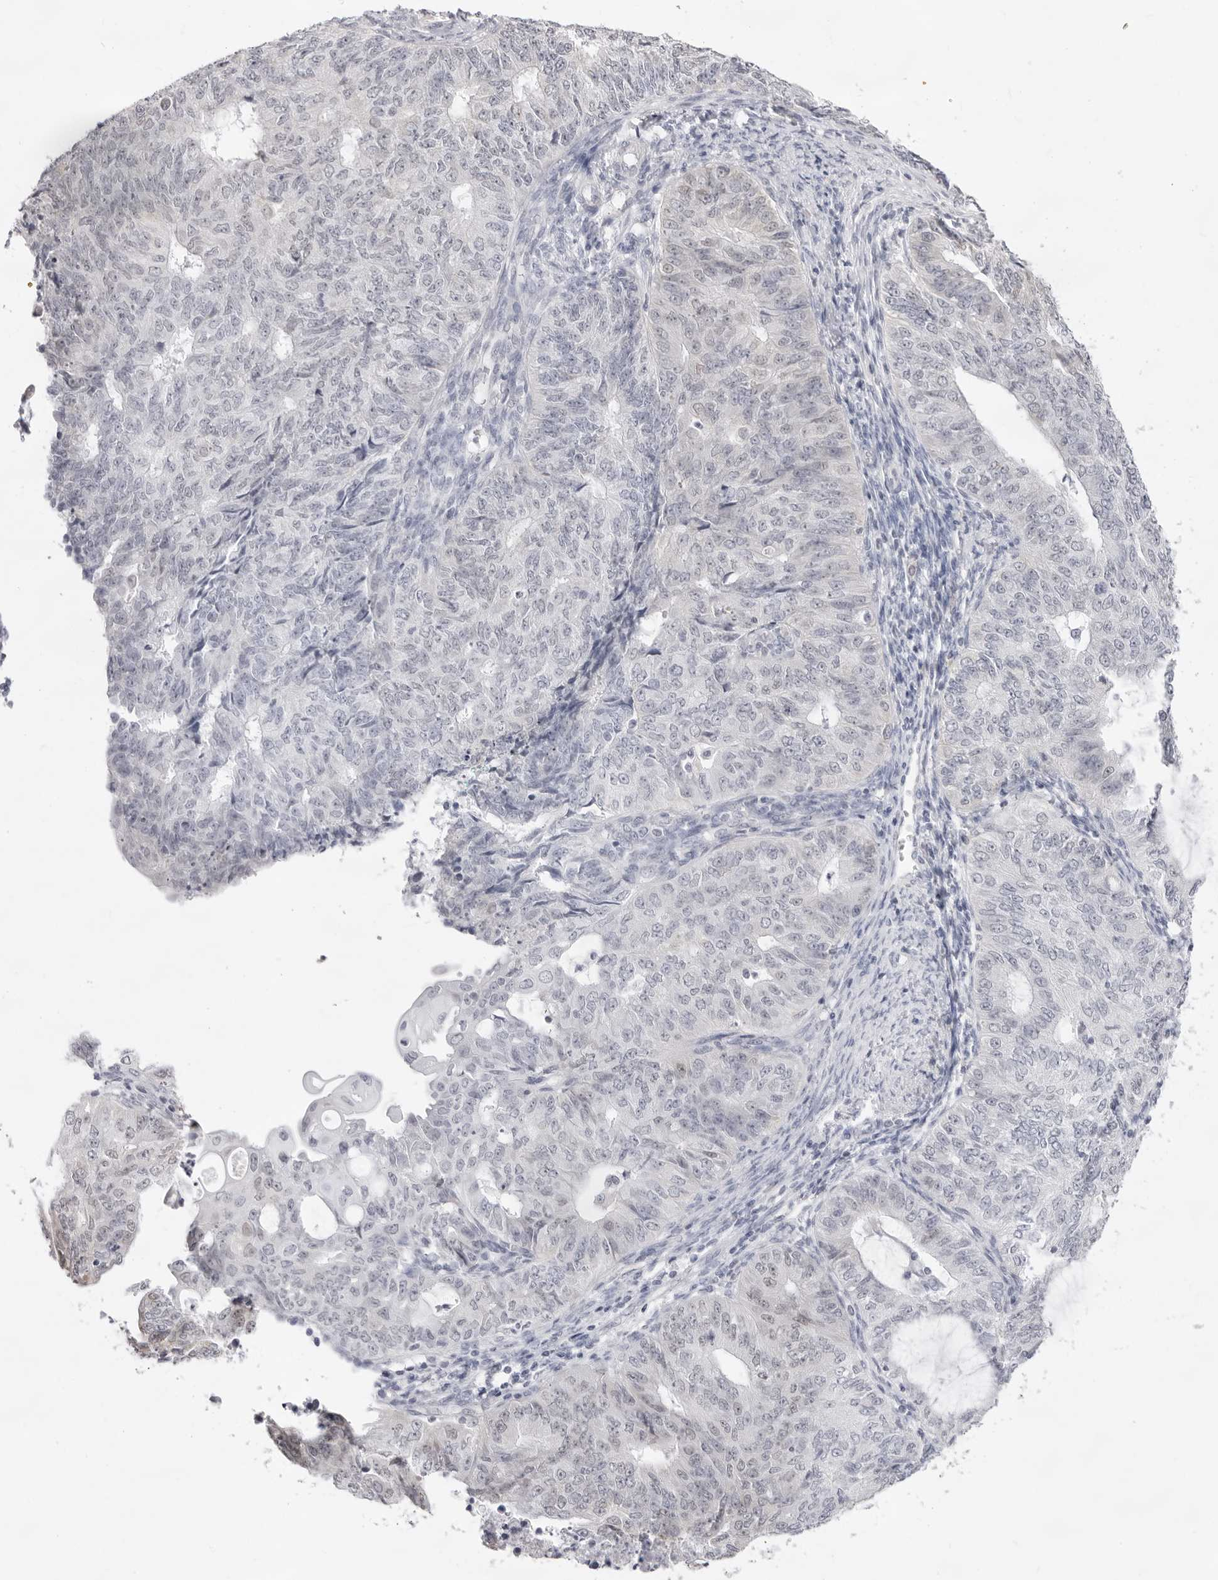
{"staining": {"intensity": "negative", "quantity": "none", "location": "none"}, "tissue": "endometrial cancer", "cell_type": "Tumor cells", "image_type": "cancer", "snomed": [{"axis": "morphology", "description": "Adenocarcinoma, NOS"}, {"axis": "topography", "description": "Endometrium"}], "caption": "Protein analysis of endometrial cancer exhibits no significant expression in tumor cells.", "gene": "FDPS", "patient": {"sex": "female", "age": 32}}